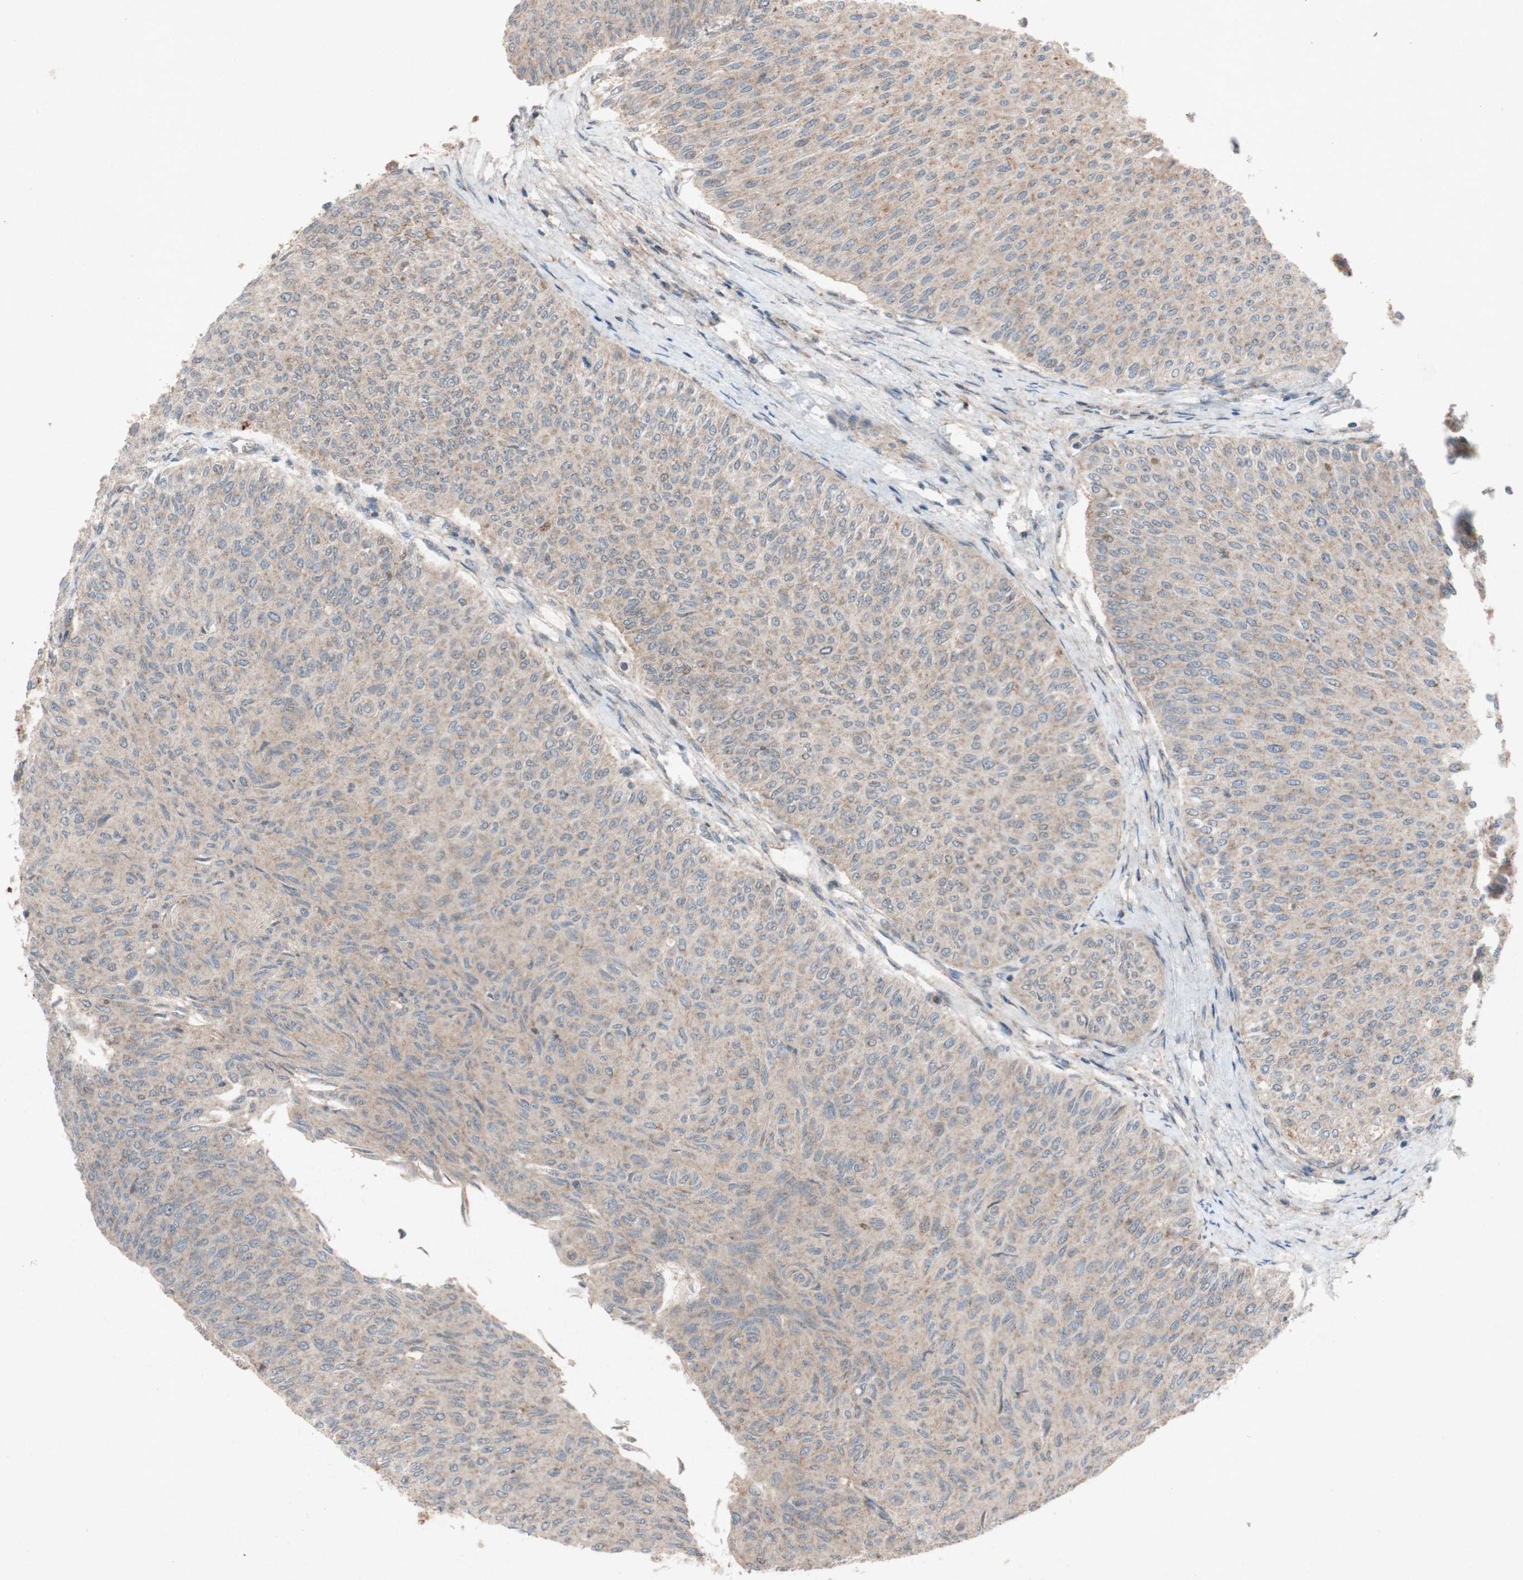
{"staining": {"intensity": "moderate", "quantity": ">75%", "location": "cytoplasmic/membranous"}, "tissue": "urothelial cancer", "cell_type": "Tumor cells", "image_type": "cancer", "snomed": [{"axis": "morphology", "description": "Urothelial carcinoma, Low grade"}, {"axis": "topography", "description": "Urinary bladder"}], "caption": "DAB (3,3'-diaminobenzidine) immunohistochemical staining of human urothelial cancer demonstrates moderate cytoplasmic/membranous protein positivity in approximately >75% of tumor cells.", "gene": "ATP6V1F", "patient": {"sex": "male", "age": 78}}